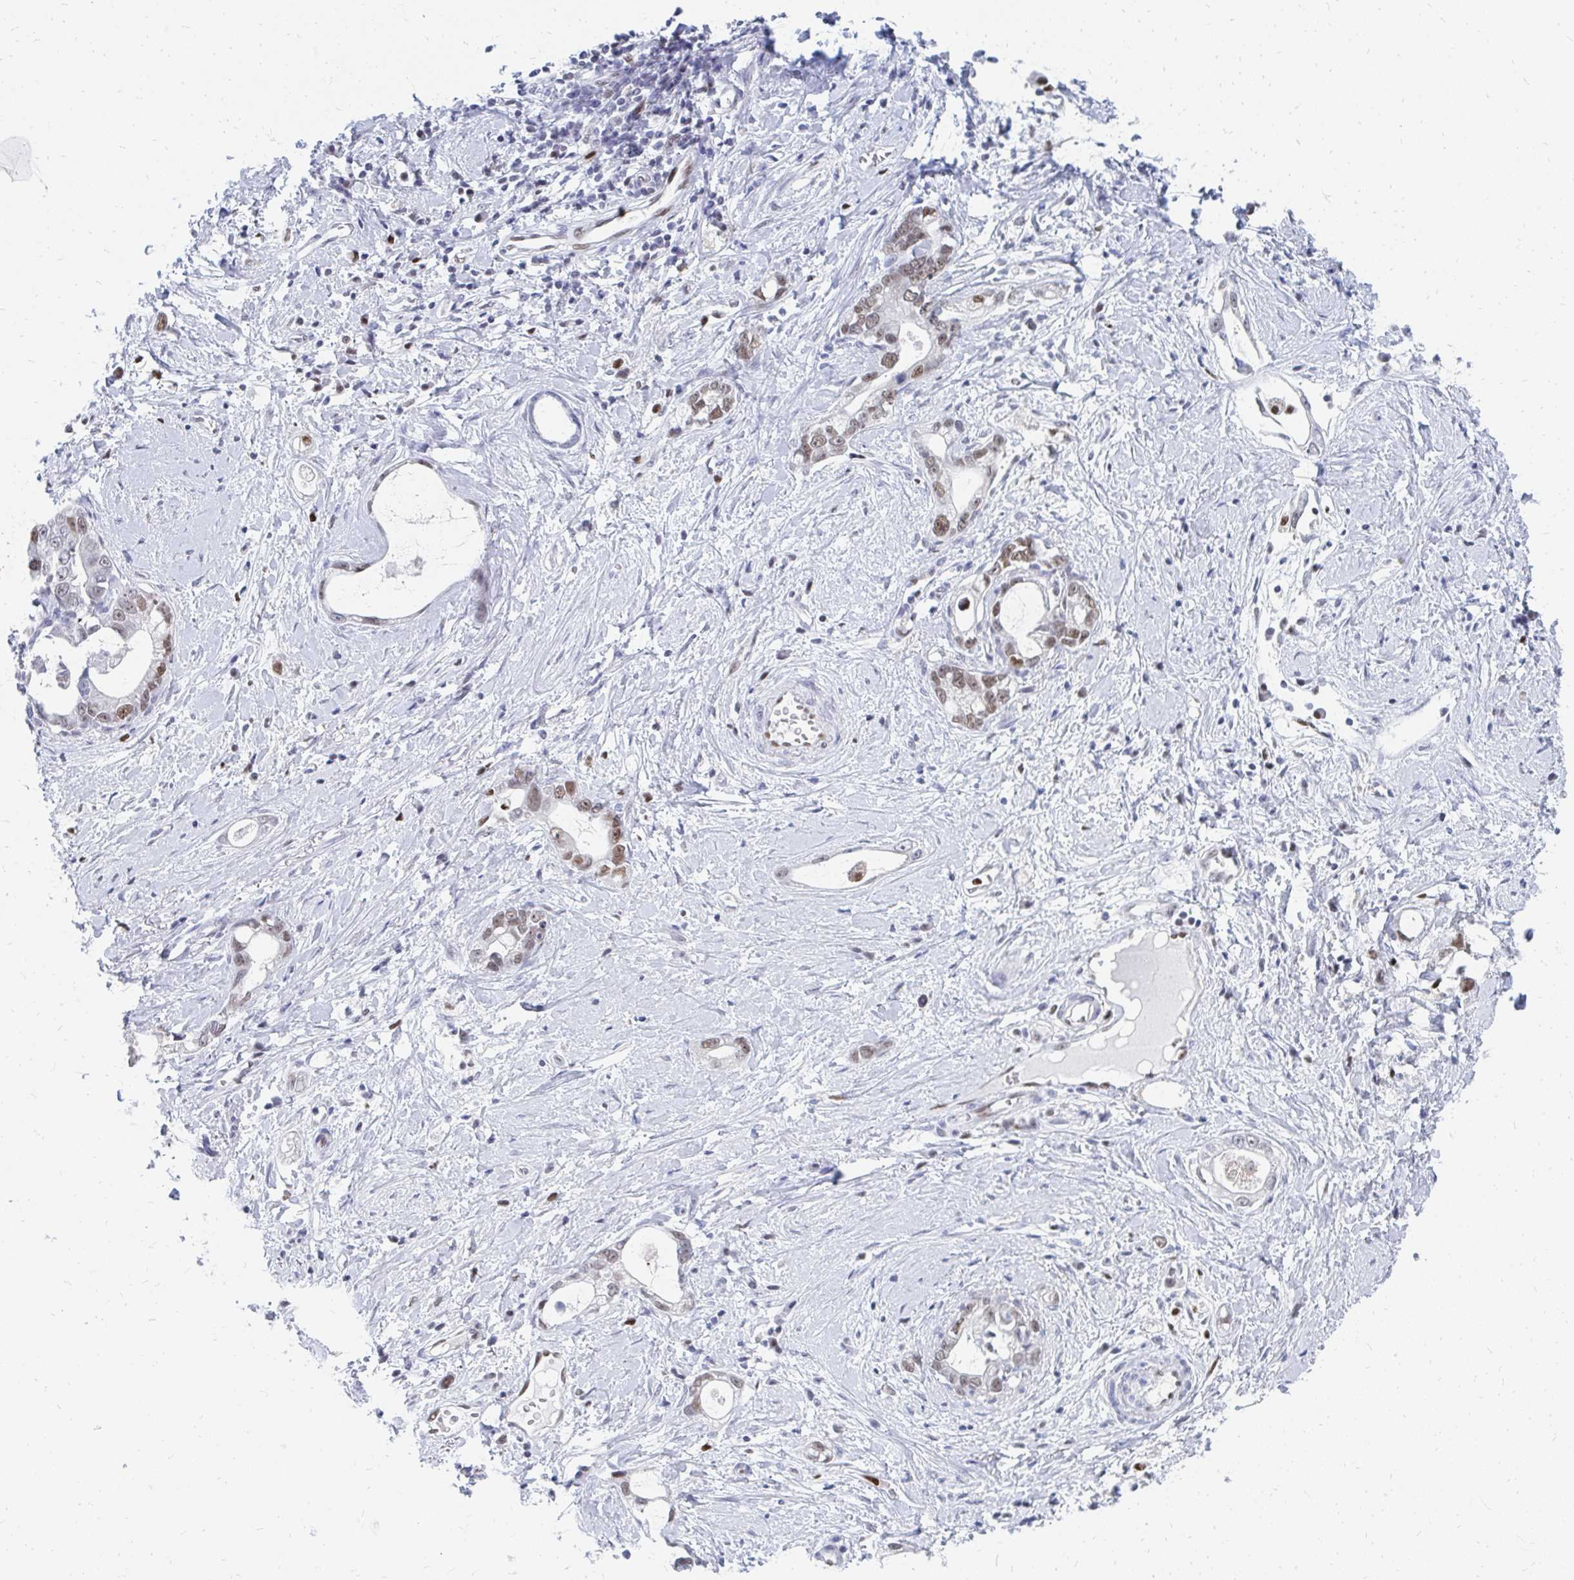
{"staining": {"intensity": "moderate", "quantity": ">75%", "location": "nuclear"}, "tissue": "stomach cancer", "cell_type": "Tumor cells", "image_type": "cancer", "snomed": [{"axis": "morphology", "description": "Adenocarcinoma, NOS"}, {"axis": "topography", "description": "Stomach"}], "caption": "Moderate nuclear positivity for a protein is seen in about >75% of tumor cells of stomach cancer (adenocarcinoma) using immunohistochemistry (IHC).", "gene": "PLK3", "patient": {"sex": "male", "age": 55}}